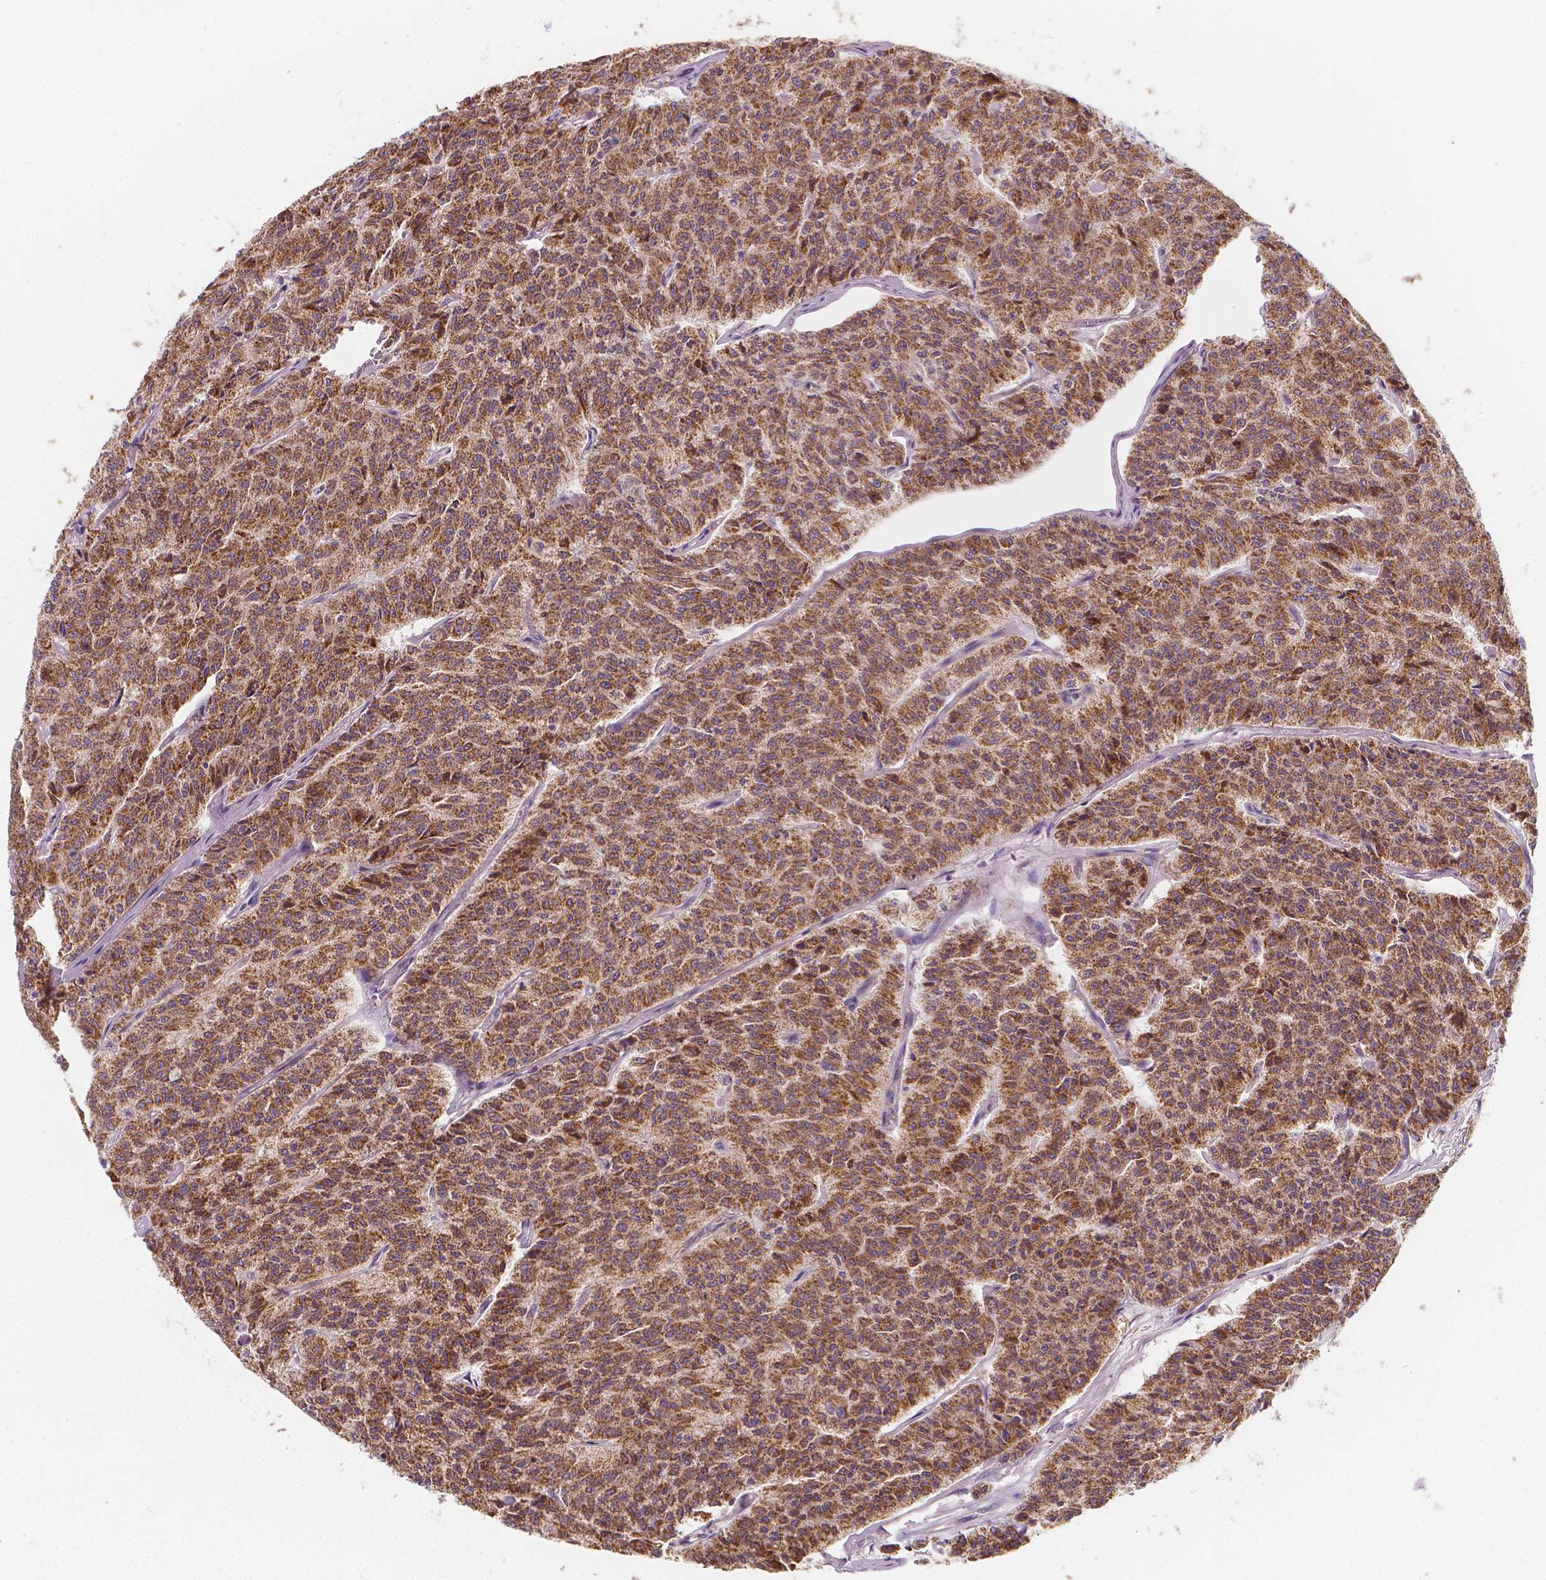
{"staining": {"intensity": "moderate", "quantity": ">75%", "location": "cytoplasmic/membranous"}, "tissue": "carcinoid", "cell_type": "Tumor cells", "image_type": "cancer", "snomed": [{"axis": "morphology", "description": "Carcinoid, malignant, NOS"}, {"axis": "topography", "description": "Lung"}], "caption": "Immunohistochemistry (IHC) of carcinoid (malignant) reveals medium levels of moderate cytoplasmic/membranous staining in approximately >75% of tumor cells.", "gene": "SNCAIP", "patient": {"sex": "male", "age": 71}}